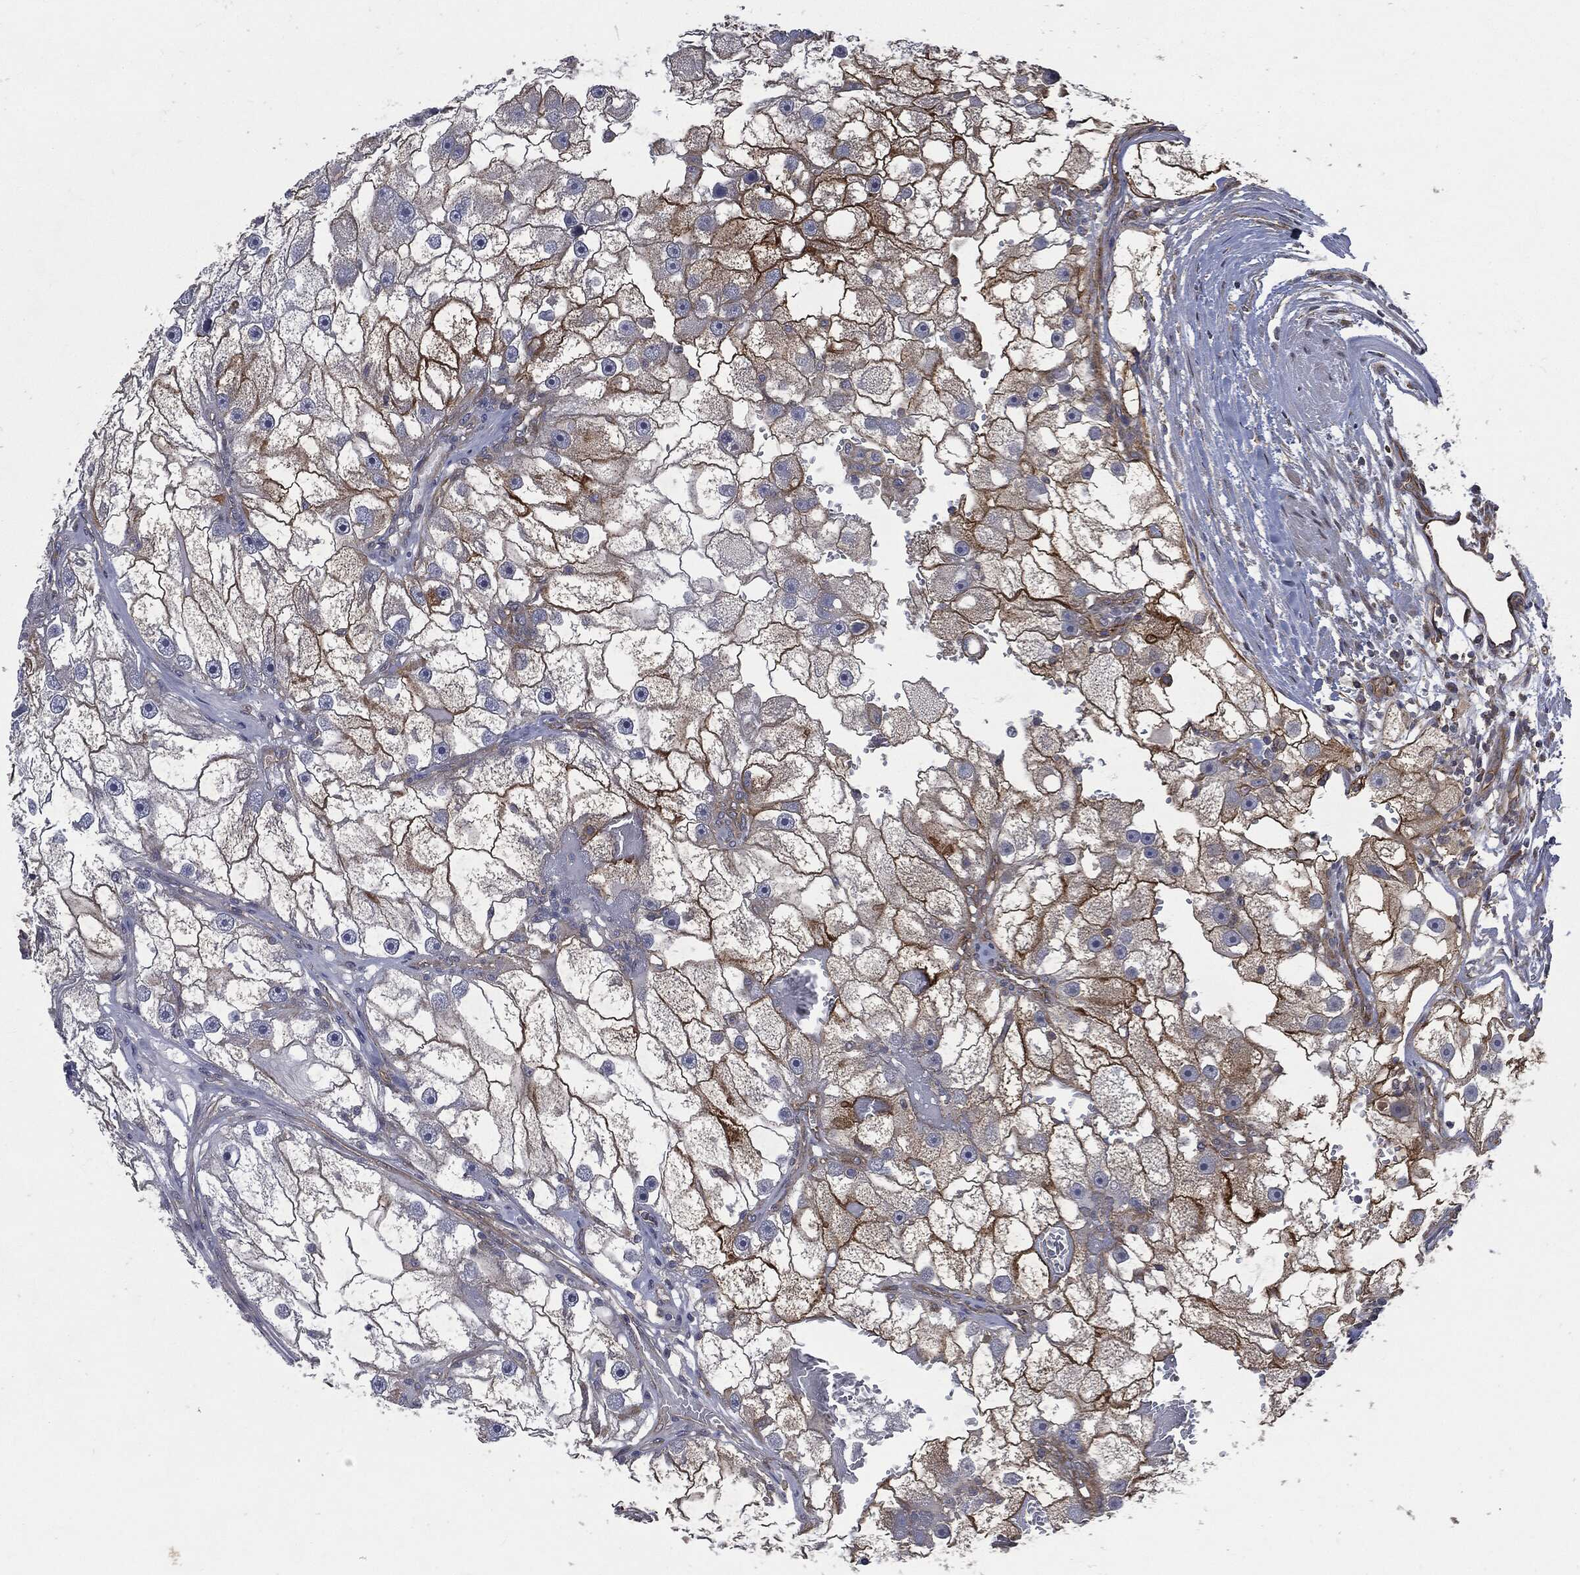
{"staining": {"intensity": "strong", "quantity": "25%-75%", "location": "cytoplasmic/membranous"}, "tissue": "renal cancer", "cell_type": "Tumor cells", "image_type": "cancer", "snomed": [{"axis": "morphology", "description": "Adenocarcinoma, NOS"}, {"axis": "topography", "description": "Kidney"}], "caption": "A brown stain labels strong cytoplasmic/membranous expression of a protein in human adenocarcinoma (renal) tumor cells. The staining is performed using DAB (3,3'-diaminobenzidine) brown chromogen to label protein expression. The nuclei are counter-stained blue using hematoxylin.", "gene": "EPS15L1", "patient": {"sex": "male", "age": 63}}